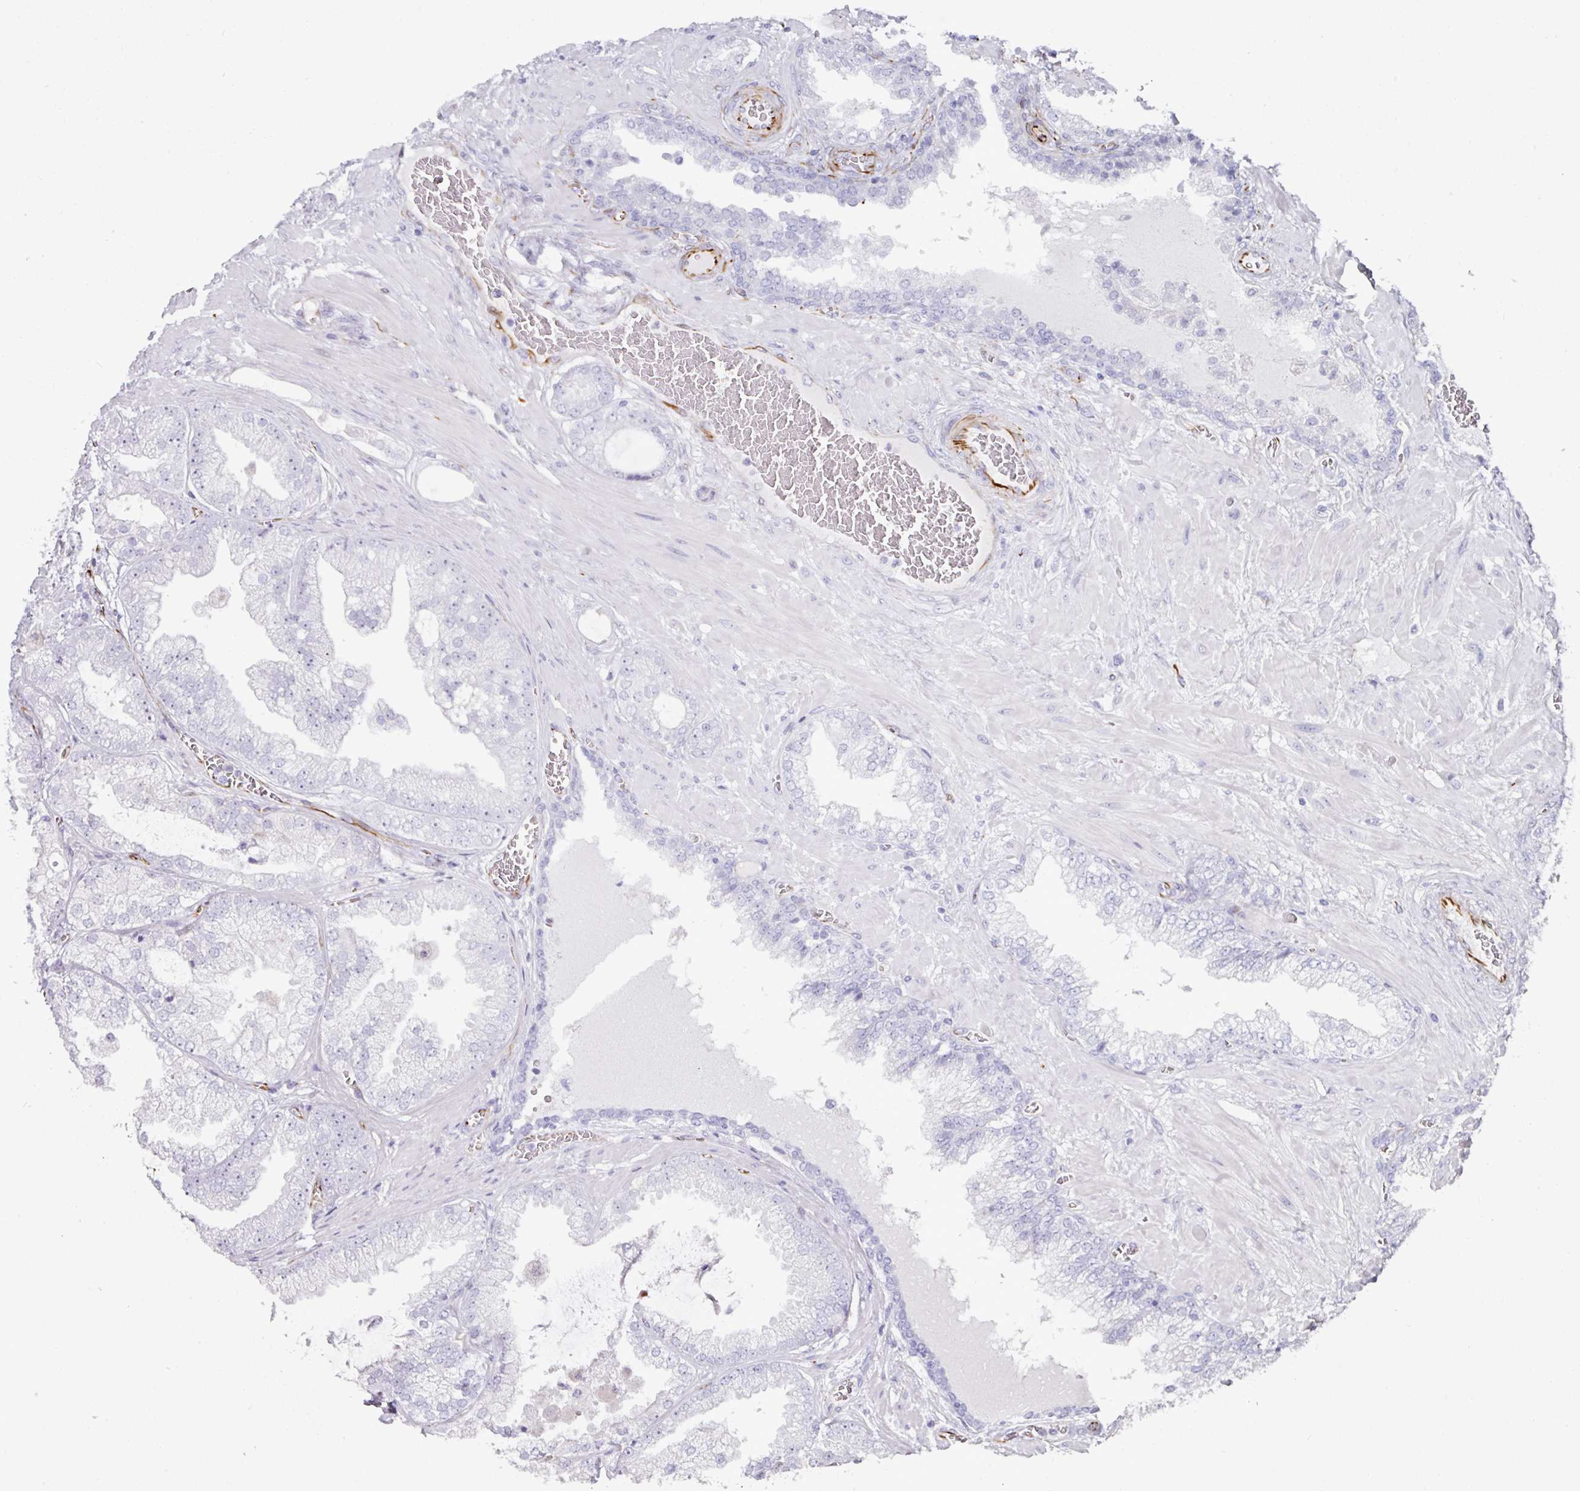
{"staining": {"intensity": "negative", "quantity": "none", "location": "none"}, "tissue": "prostate cancer", "cell_type": "Tumor cells", "image_type": "cancer", "snomed": [{"axis": "morphology", "description": "Adenocarcinoma, Low grade"}, {"axis": "topography", "description": "Prostate"}], "caption": "A high-resolution image shows IHC staining of prostate cancer (adenocarcinoma (low-grade)), which exhibits no significant positivity in tumor cells.", "gene": "TMPRSS9", "patient": {"sex": "male", "age": 57}}